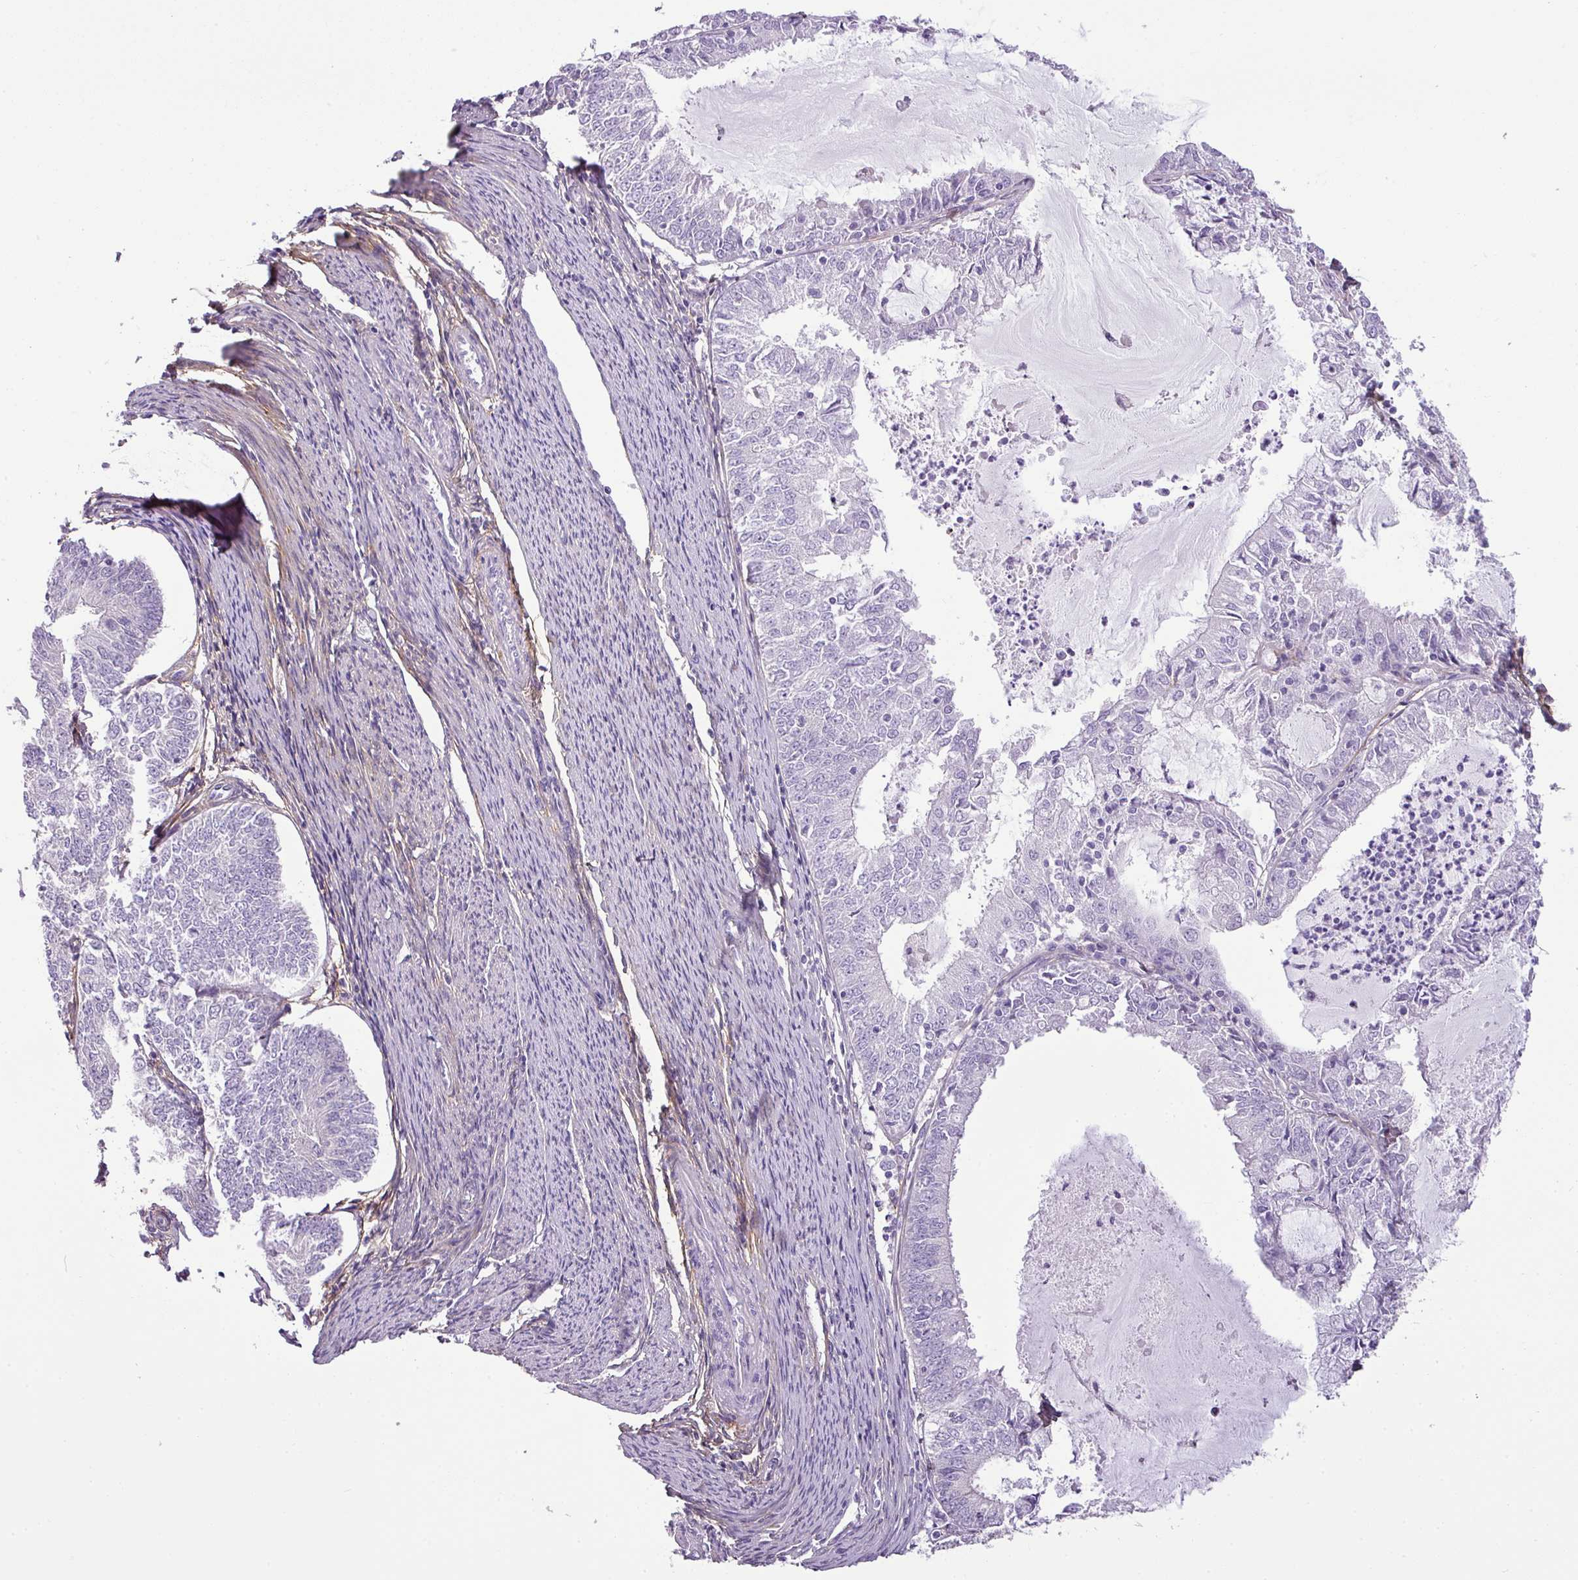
{"staining": {"intensity": "negative", "quantity": "none", "location": "none"}, "tissue": "endometrial cancer", "cell_type": "Tumor cells", "image_type": "cancer", "snomed": [{"axis": "morphology", "description": "Adenocarcinoma, NOS"}, {"axis": "topography", "description": "Endometrium"}], "caption": "This is an immunohistochemistry micrograph of endometrial cancer (adenocarcinoma). There is no expression in tumor cells.", "gene": "PARD6G", "patient": {"sex": "female", "age": 57}}